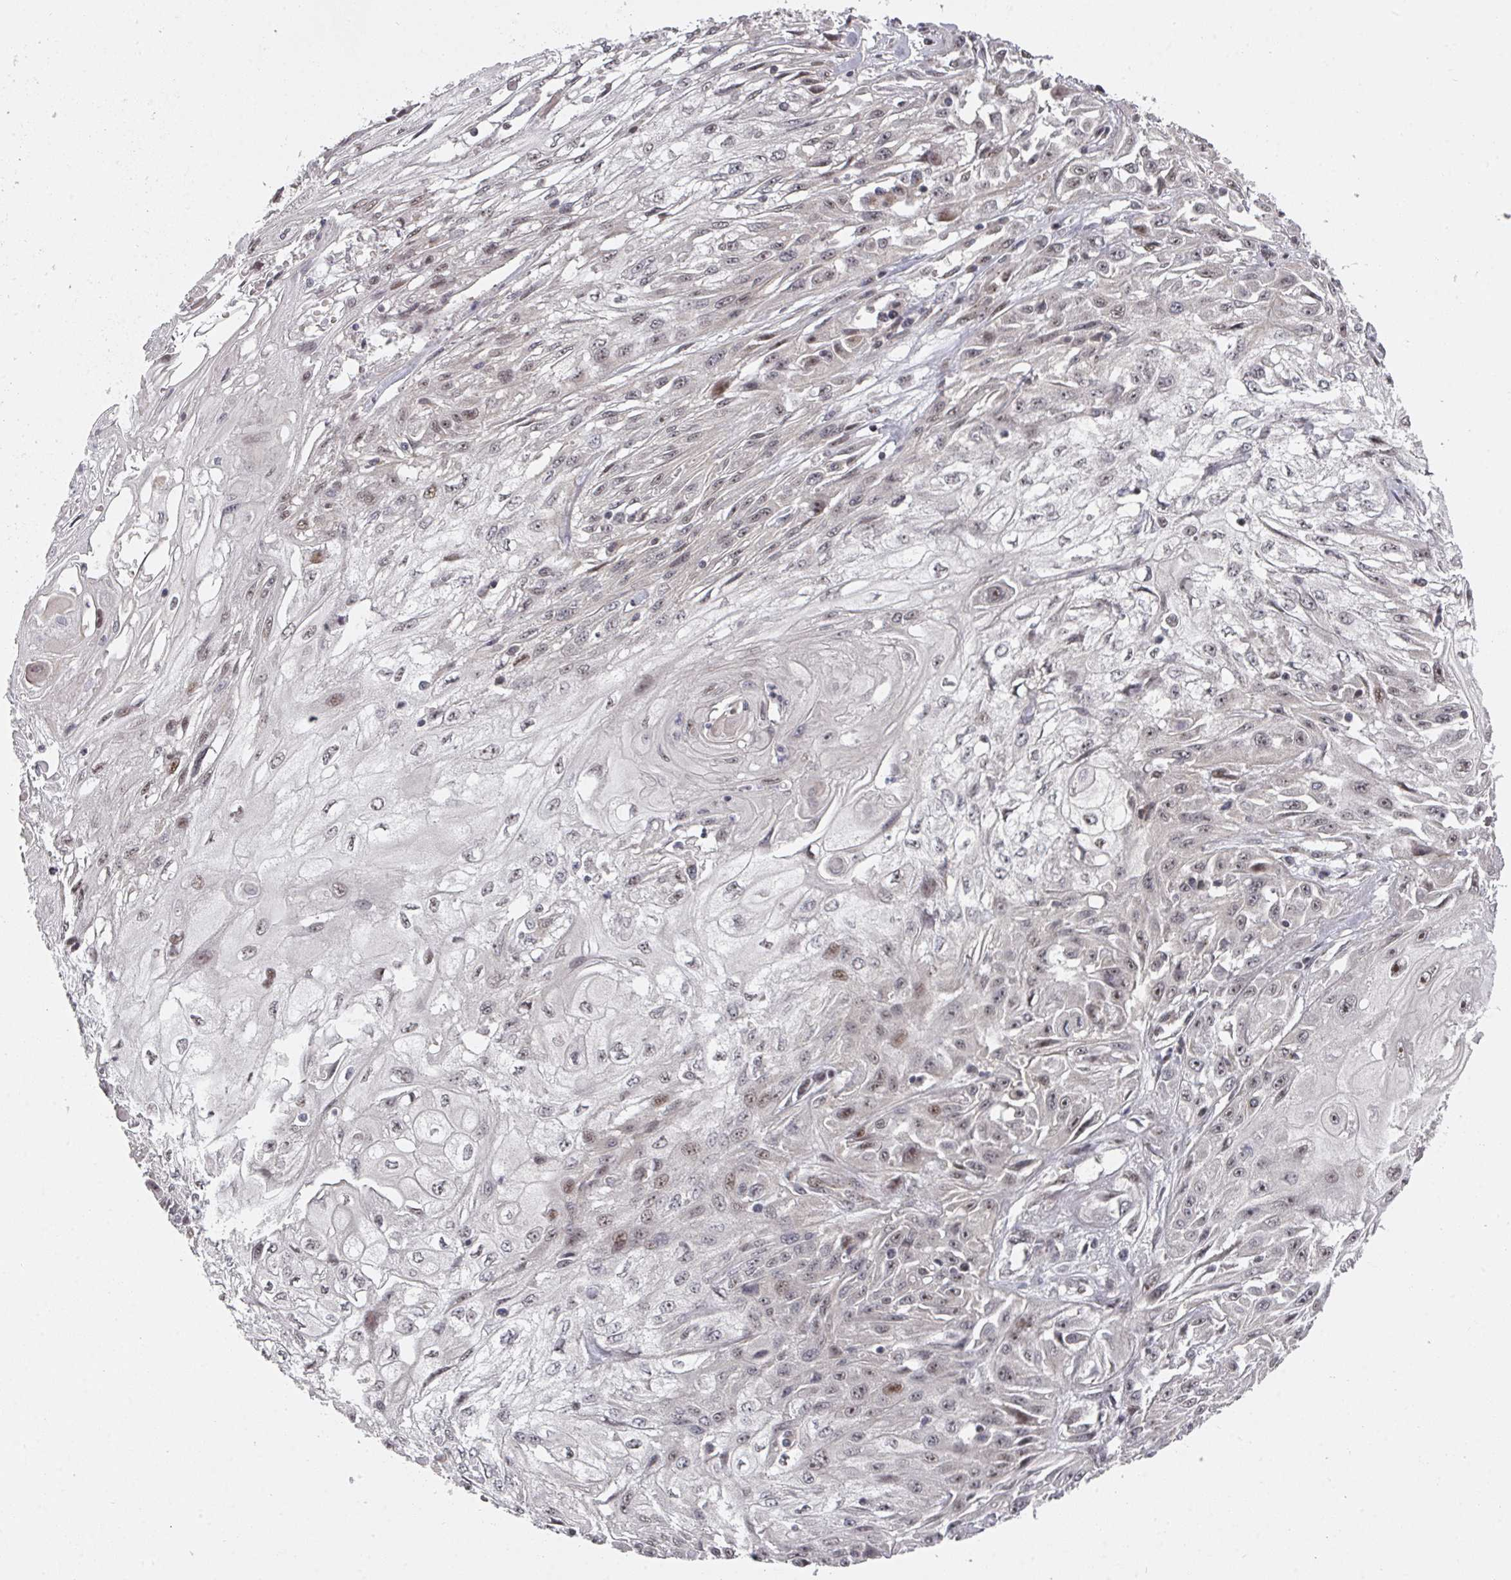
{"staining": {"intensity": "weak", "quantity": ">75%", "location": "nuclear"}, "tissue": "skin cancer", "cell_type": "Tumor cells", "image_type": "cancer", "snomed": [{"axis": "morphology", "description": "Squamous cell carcinoma, NOS"}, {"axis": "morphology", "description": "Squamous cell carcinoma, metastatic, NOS"}, {"axis": "topography", "description": "Skin"}, {"axis": "topography", "description": "Lymph node"}], "caption": "Immunohistochemical staining of human skin cancer shows weak nuclear protein positivity in approximately >75% of tumor cells. (DAB (3,3'-diaminobenzidine) IHC, brown staining for protein, blue staining for nuclei).", "gene": "KIF1C", "patient": {"sex": "male", "age": 75}}